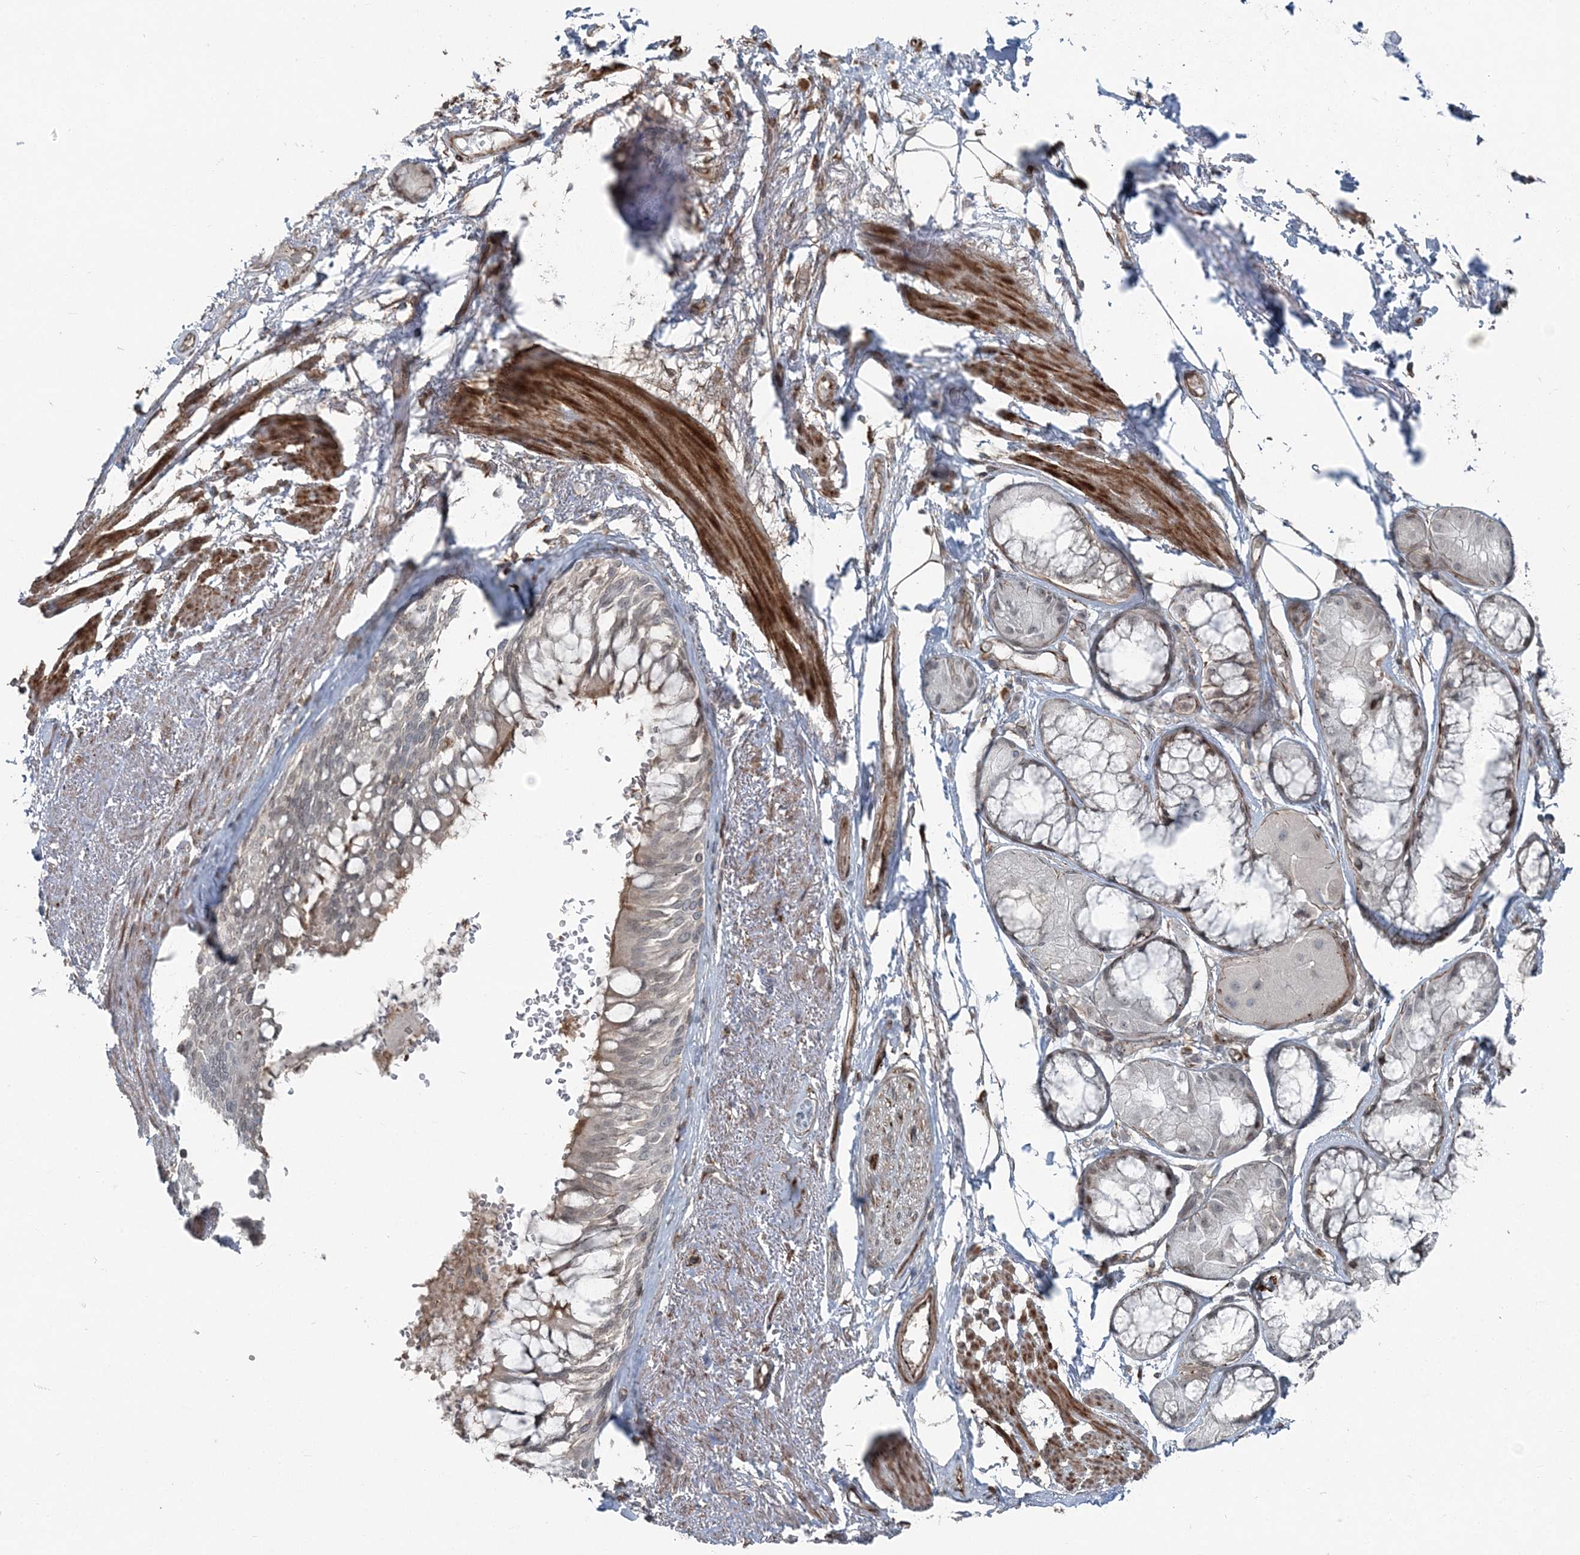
{"staining": {"intensity": "moderate", "quantity": ">75%", "location": "cytoplasmic/membranous"}, "tissue": "adipose tissue", "cell_type": "Adipocytes", "image_type": "normal", "snomed": [{"axis": "morphology", "description": "Normal tissue, NOS"}, {"axis": "topography", "description": "Bronchus"}], "caption": "Adipose tissue stained with DAB immunohistochemistry reveals medium levels of moderate cytoplasmic/membranous staining in approximately >75% of adipocytes.", "gene": "FBXL17", "patient": {"sex": "male", "age": 66}}